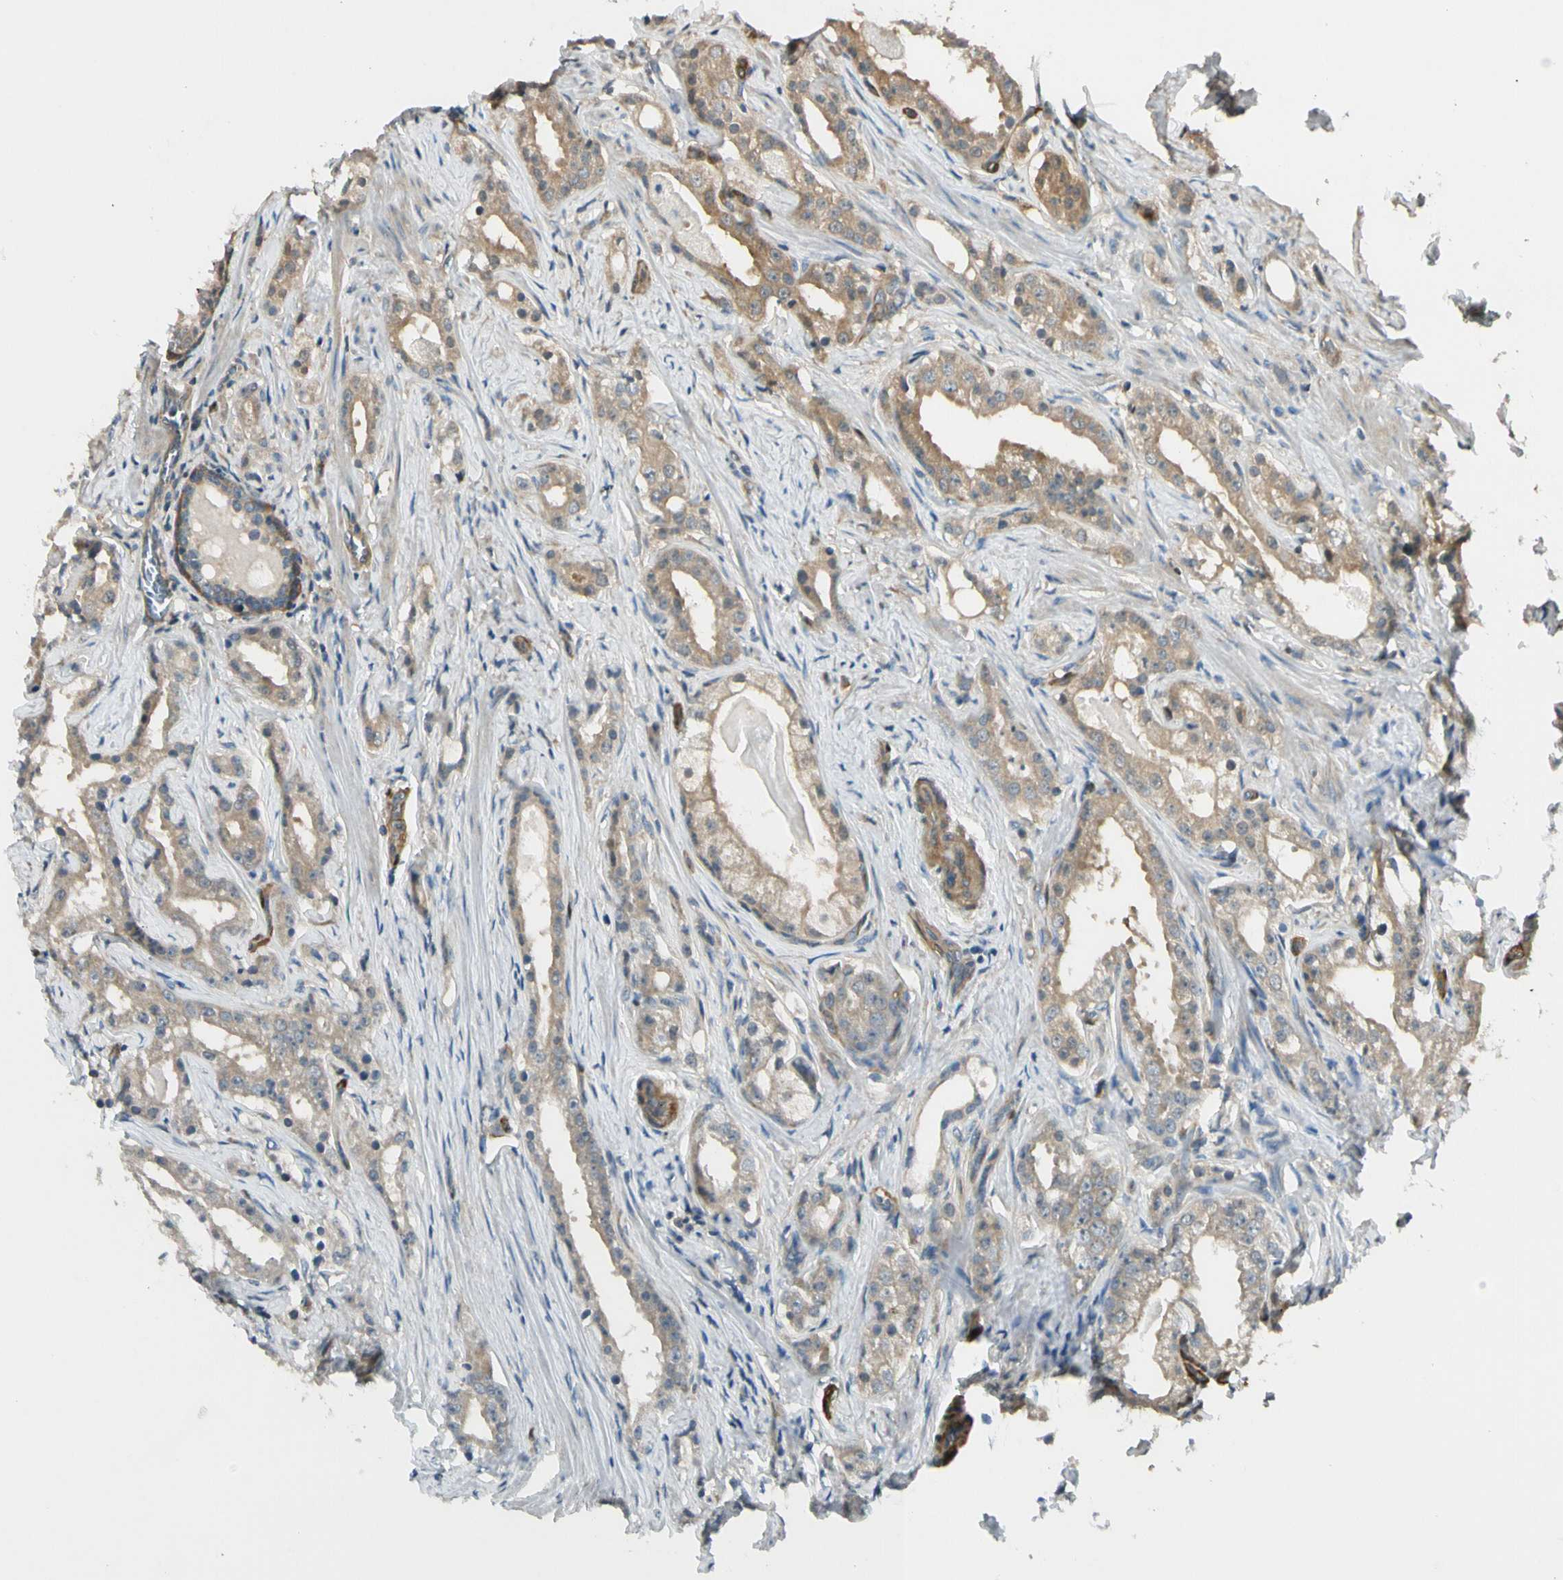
{"staining": {"intensity": "weak", "quantity": ">75%", "location": "cytoplasmic/membranous"}, "tissue": "prostate cancer", "cell_type": "Tumor cells", "image_type": "cancer", "snomed": [{"axis": "morphology", "description": "Adenocarcinoma, Low grade"}, {"axis": "topography", "description": "Prostate"}], "caption": "This micrograph demonstrates IHC staining of prostate cancer (adenocarcinoma (low-grade)), with low weak cytoplasmic/membranous positivity in about >75% of tumor cells.", "gene": "RASGRF1", "patient": {"sex": "male", "age": 59}}